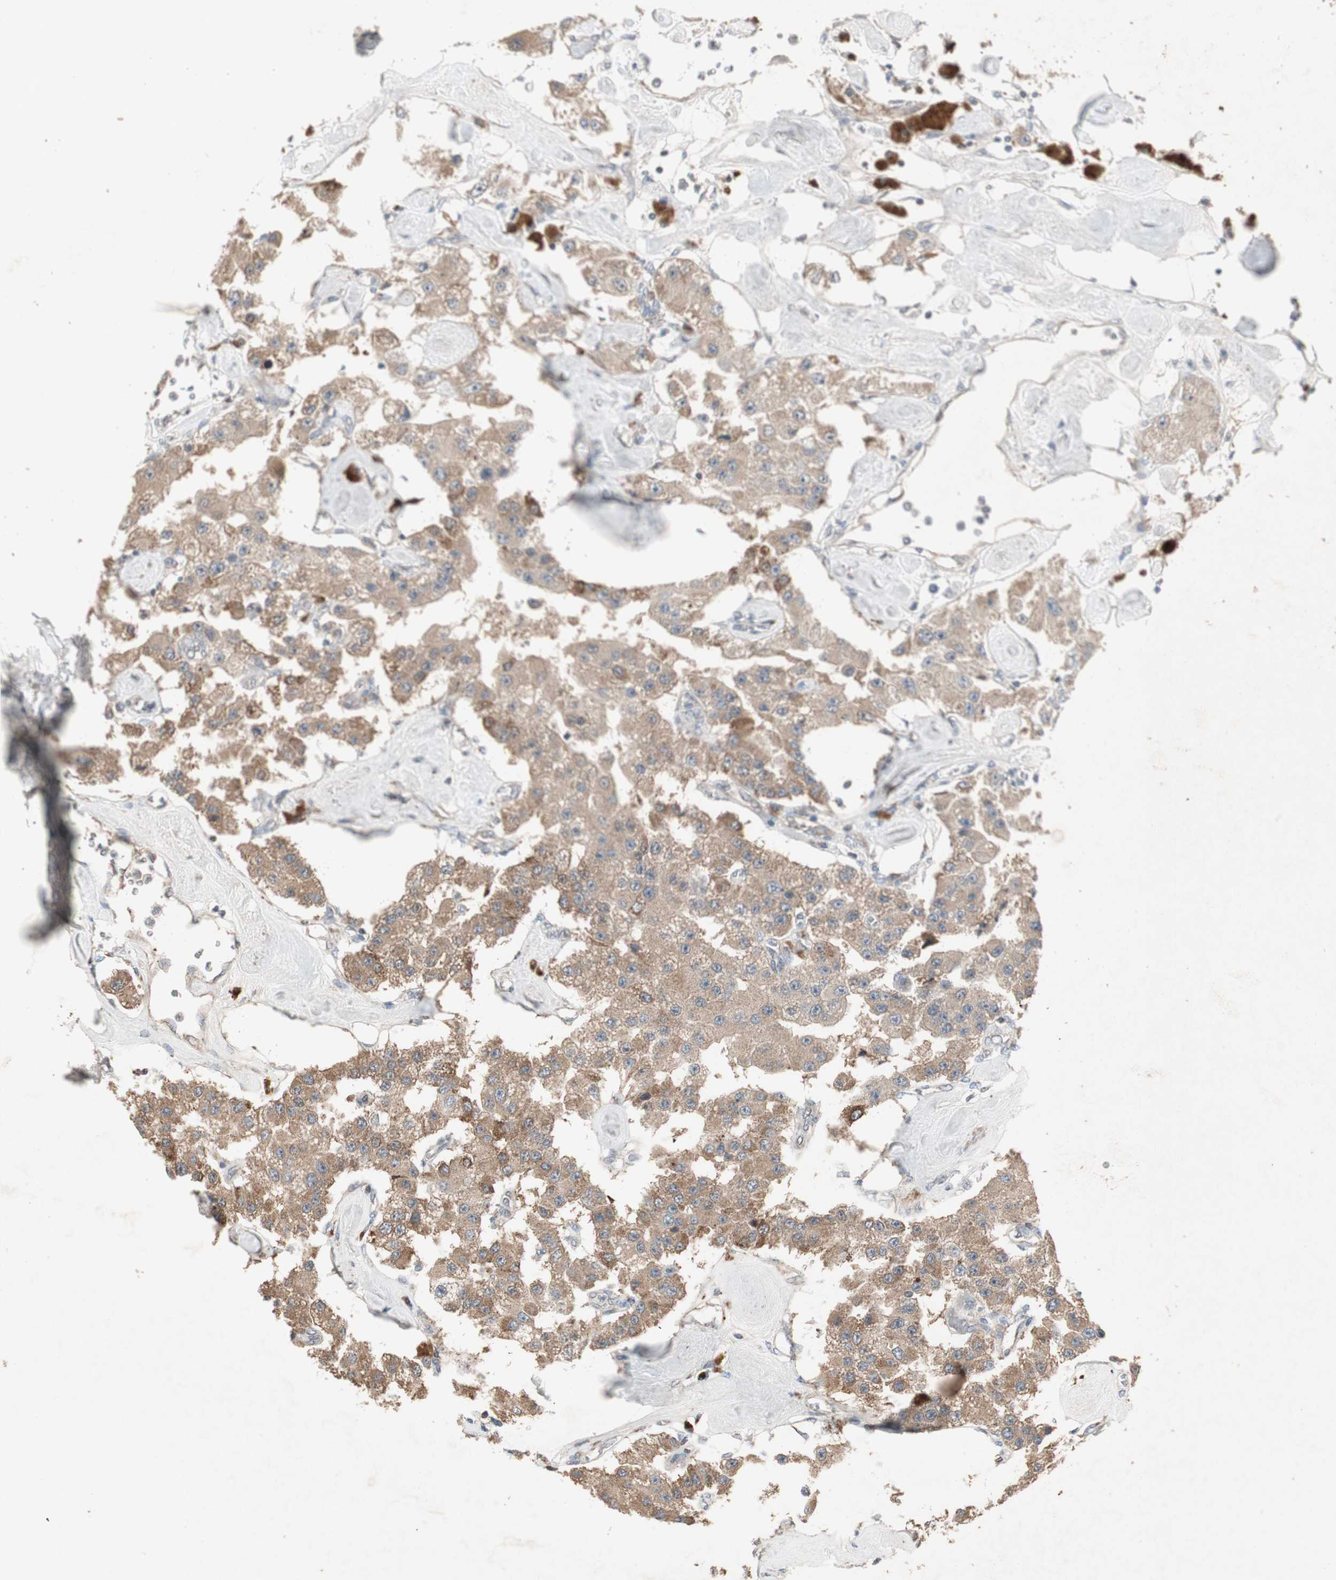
{"staining": {"intensity": "moderate", "quantity": ">75%", "location": "cytoplasmic/membranous"}, "tissue": "carcinoid", "cell_type": "Tumor cells", "image_type": "cancer", "snomed": [{"axis": "morphology", "description": "Carcinoid, malignant, NOS"}, {"axis": "topography", "description": "Pancreas"}], "caption": "Immunohistochemical staining of human malignant carcinoid exhibits moderate cytoplasmic/membranous protein staining in approximately >75% of tumor cells.", "gene": "JMJD7-PLA2G4B", "patient": {"sex": "male", "age": 41}}